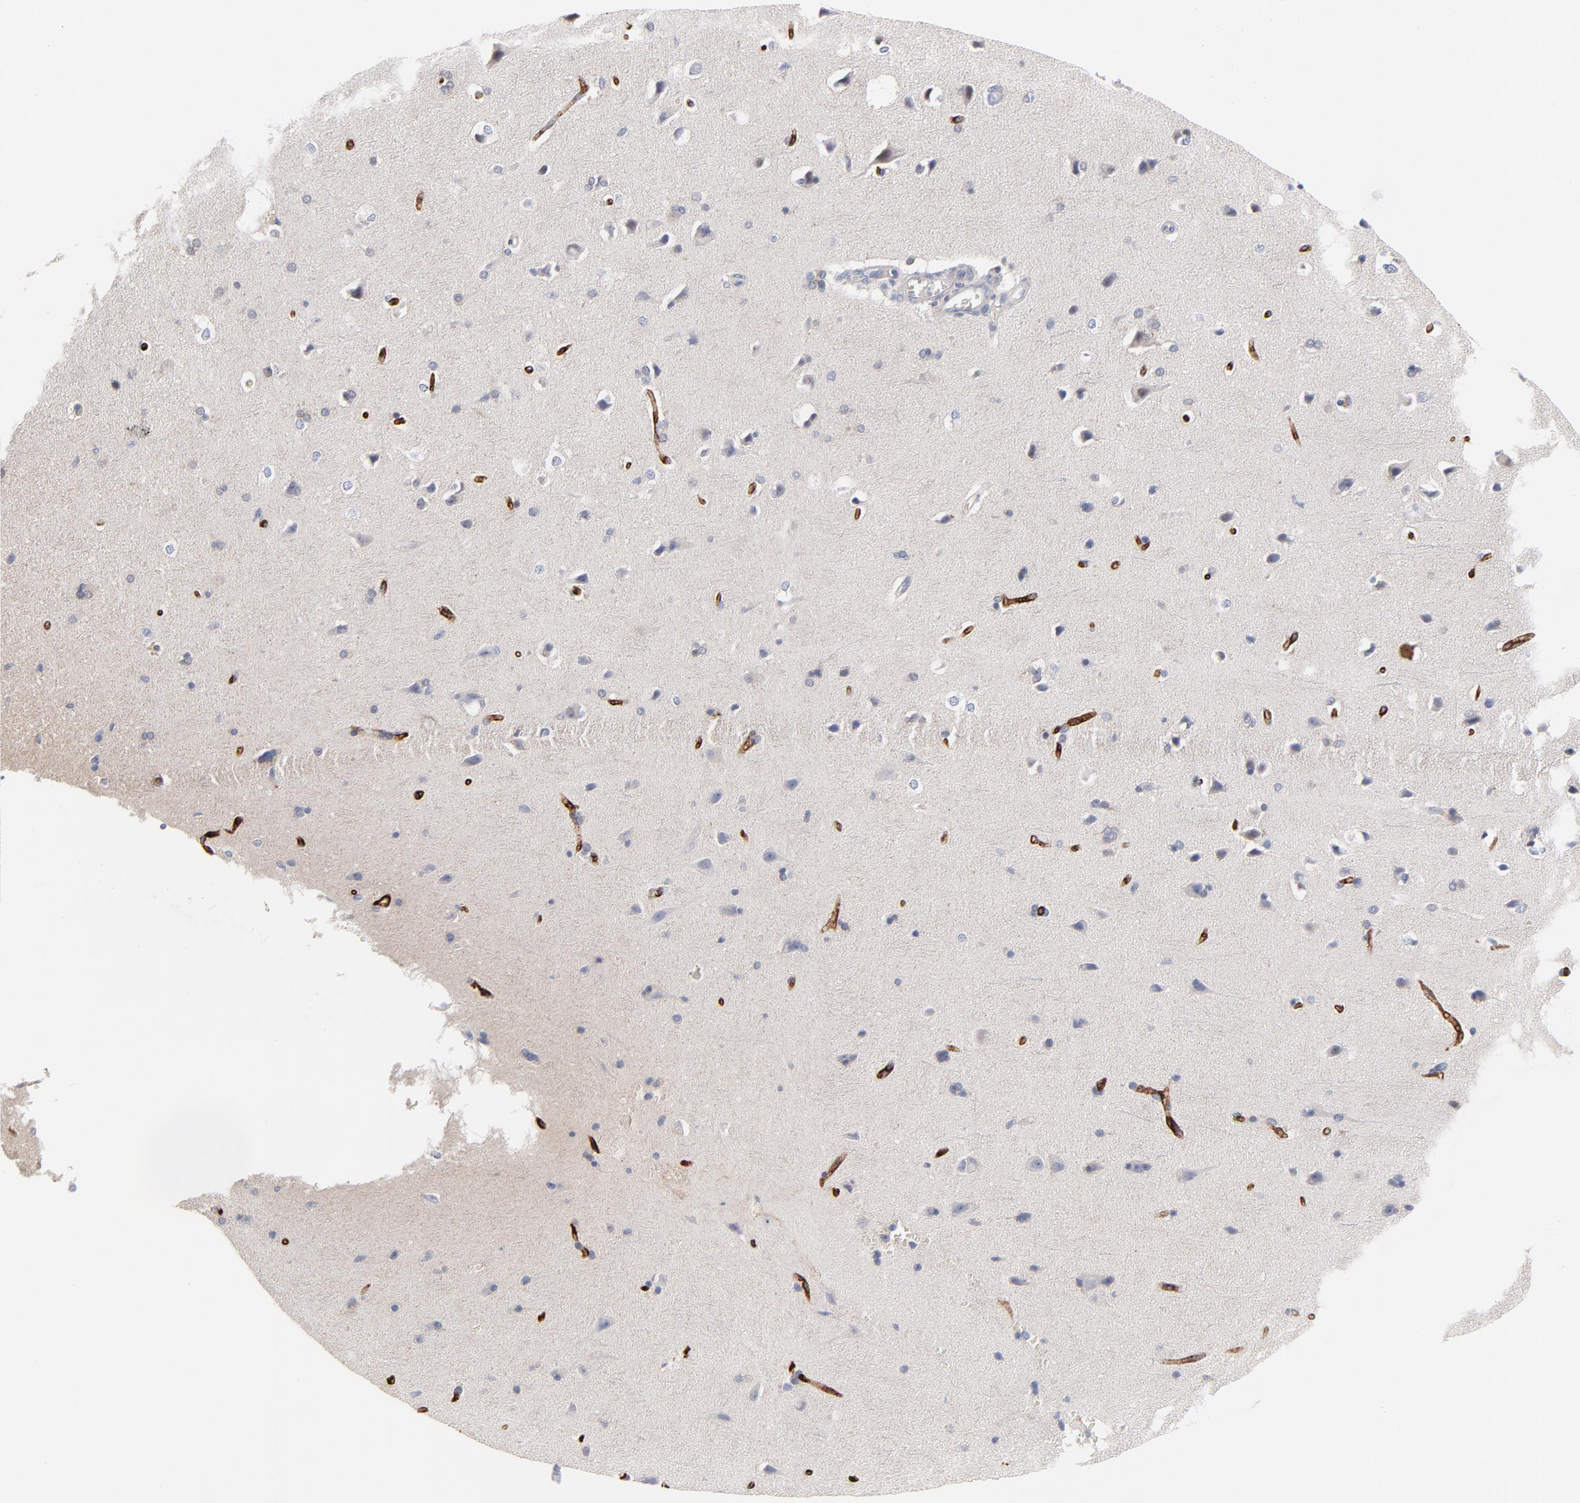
{"staining": {"intensity": "strong", "quantity": ">75%", "location": "cytoplasmic/membranous"}, "tissue": "cerebral cortex", "cell_type": "Endothelial cells", "image_type": "normal", "snomed": [{"axis": "morphology", "description": "Normal tissue, NOS"}, {"axis": "topography", "description": "Cerebral cortex"}], "caption": "Immunohistochemical staining of unremarkable human cerebral cortex exhibits >75% levels of strong cytoplasmic/membranous protein positivity in about >75% of endothelial cells.", "gene": "SLC16A1", "patient": {"sex": "male", "age": 62}}